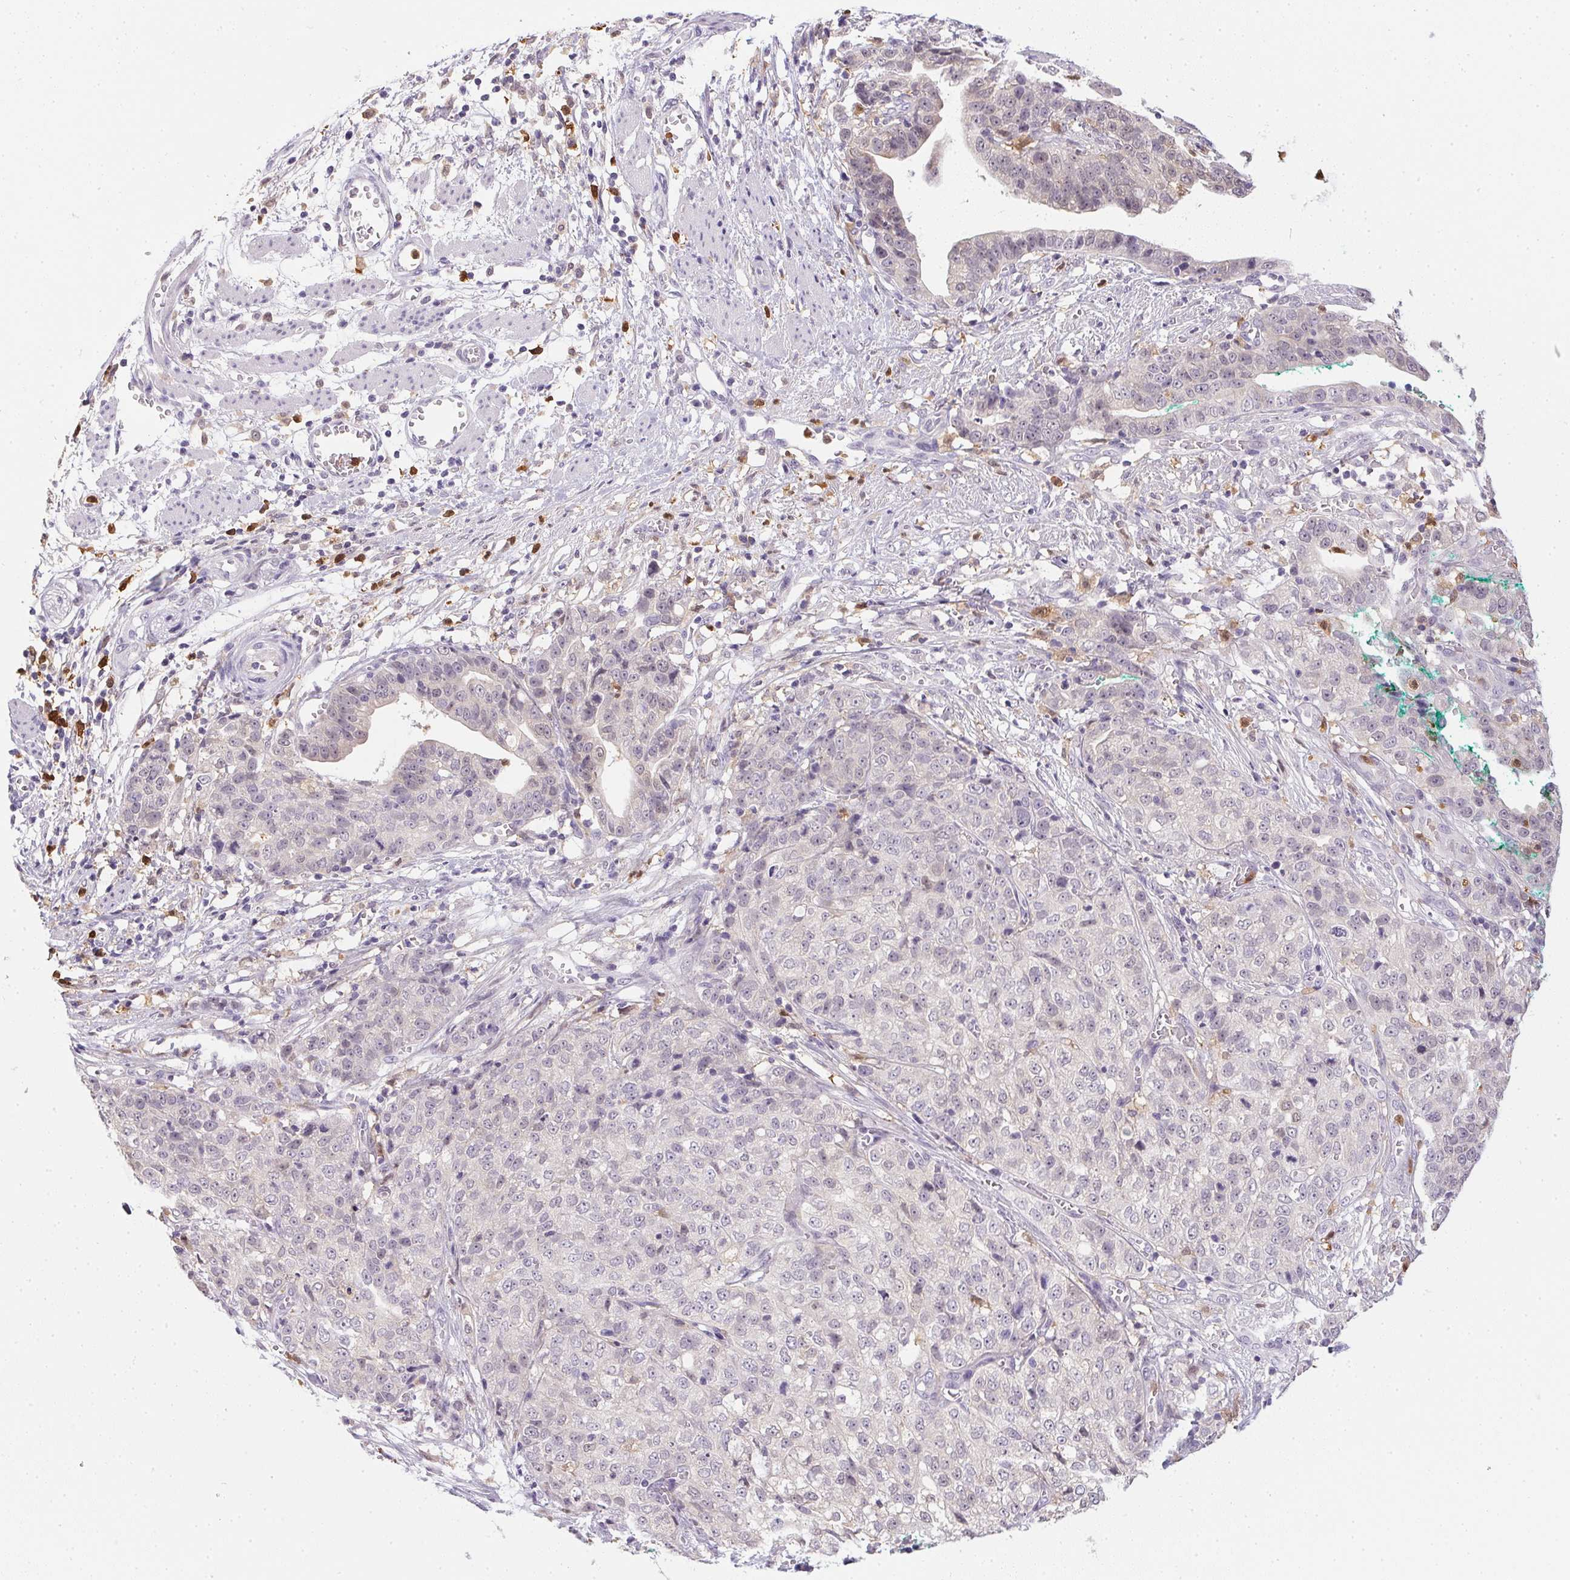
{"staining": {"intensity": "negative", "quantity": "none", "location": "none"}, "tissue": "stomach cancer", "cell_type": "Tumor cells", "image_type": "cancer", "snomed": [{"axis": "morphology", "description": "Adenocarcinoma, NOS"}, {"axis": "topography", "description": "Stomach, upper"}], "caption": "An immunohistochemistry image of stomach adenocarcinoma is shown. There is no staining in tumor cells of stomach adenocarcinoma. Nuclei are stained in blue.", "gene": "DNAJC5G", "patient": {"sex": "female", "age": 67}}